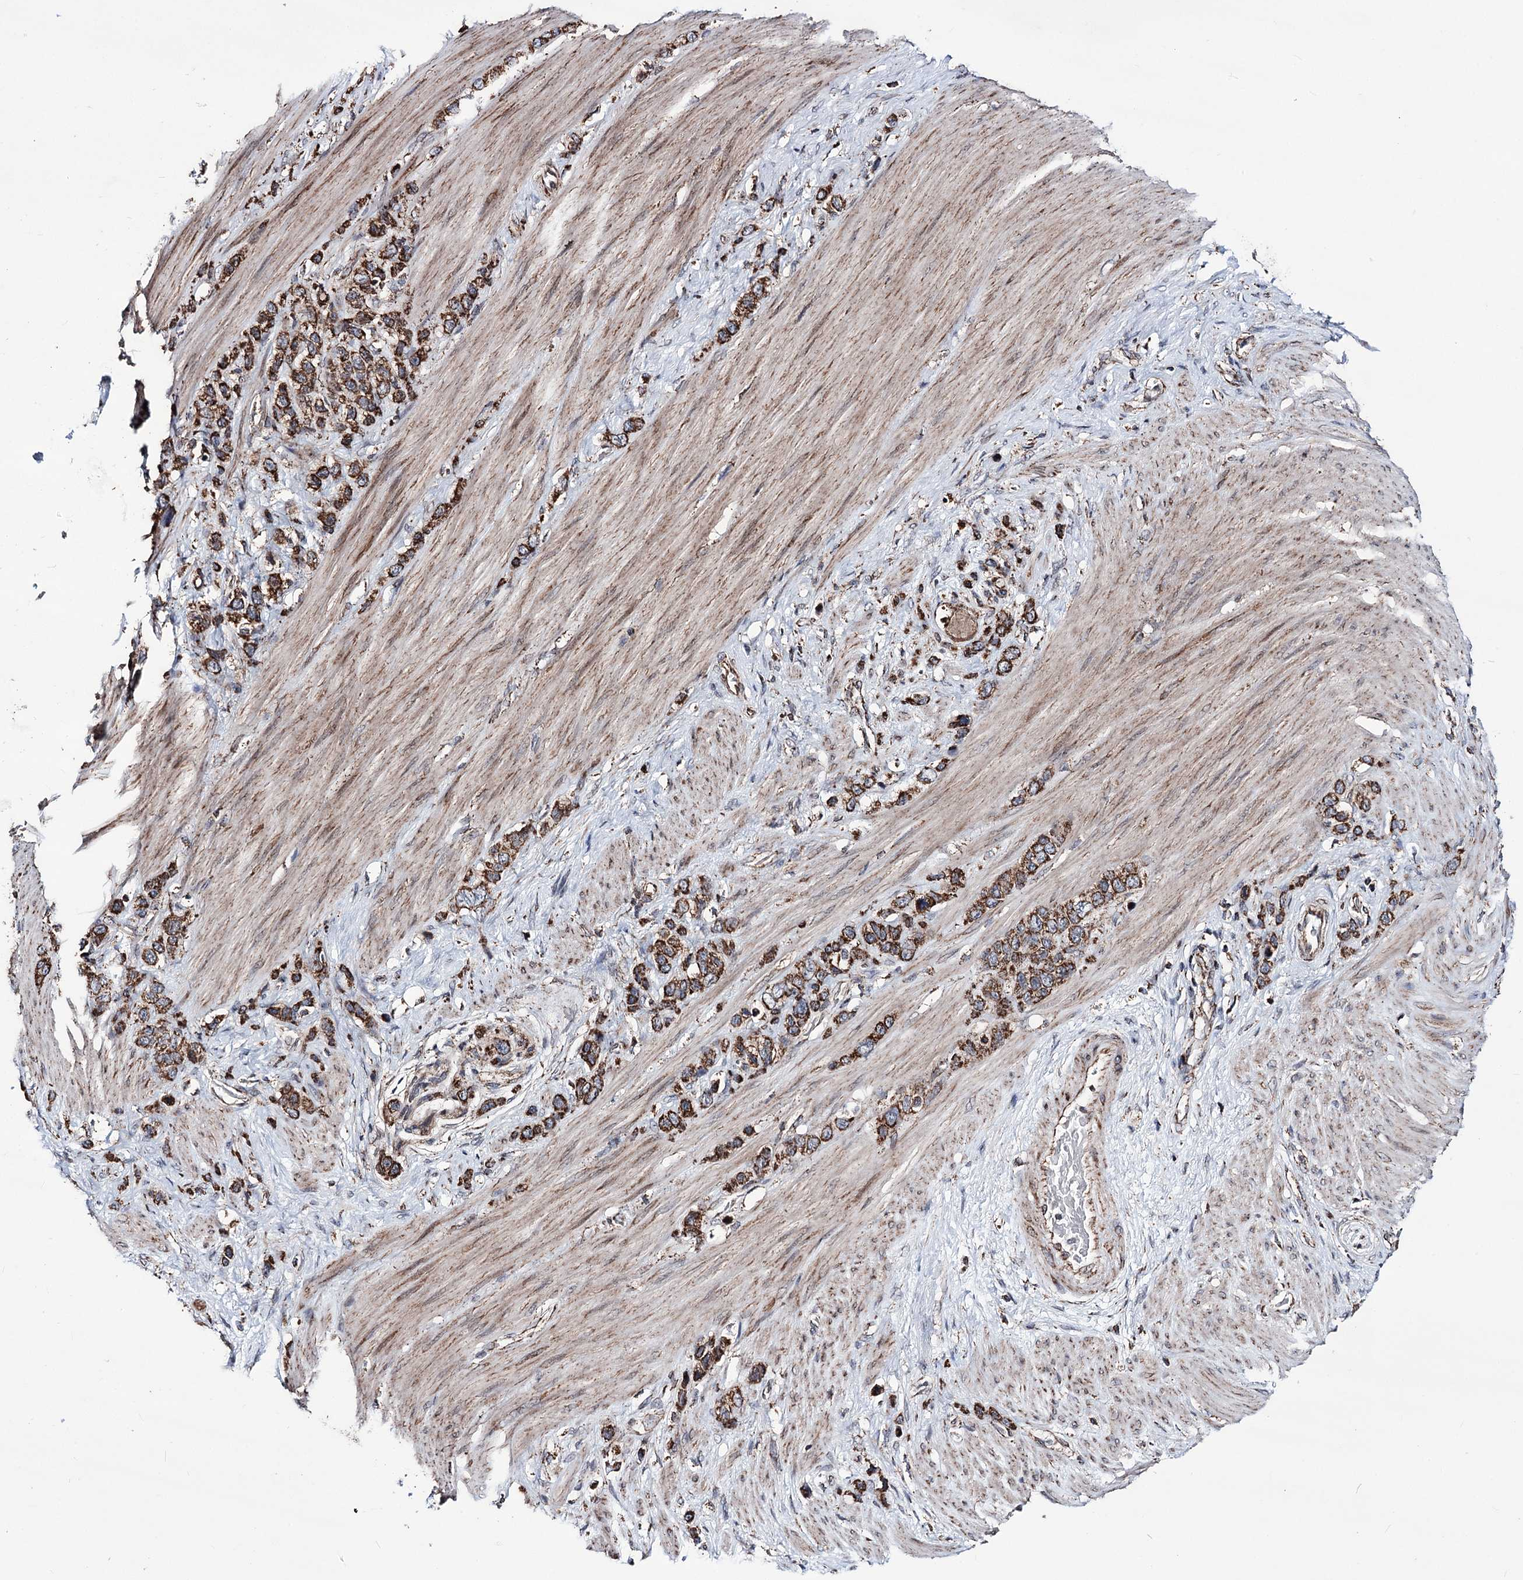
{"staining": {"intensity": "strong", "quantity": ">75%", "location": "cytoplasmic/membranous"}, "tissue": "stomach cancer", "cell_type": "Tumor cells", "image_type": "cancer", "snomed": [{"axis": "morphology", "description": "Adenocarcinoma, NOS"}, {"axis": "morphology", "description": "Adenocarcinoma, High grade"}, {"axis": "topography", "description": "Stomach, upper"}, {"axis": "topography", "description": "Stomach, lower"}], "caption": "Adenocarcinoma (stomach) stained with immunohistochemistry shows strong cytoplasmic/membranous positivity in approximately >75% of tumor cells.", "gene": "CREB3L4", "patient": {"sex": "female", "age": 65}}